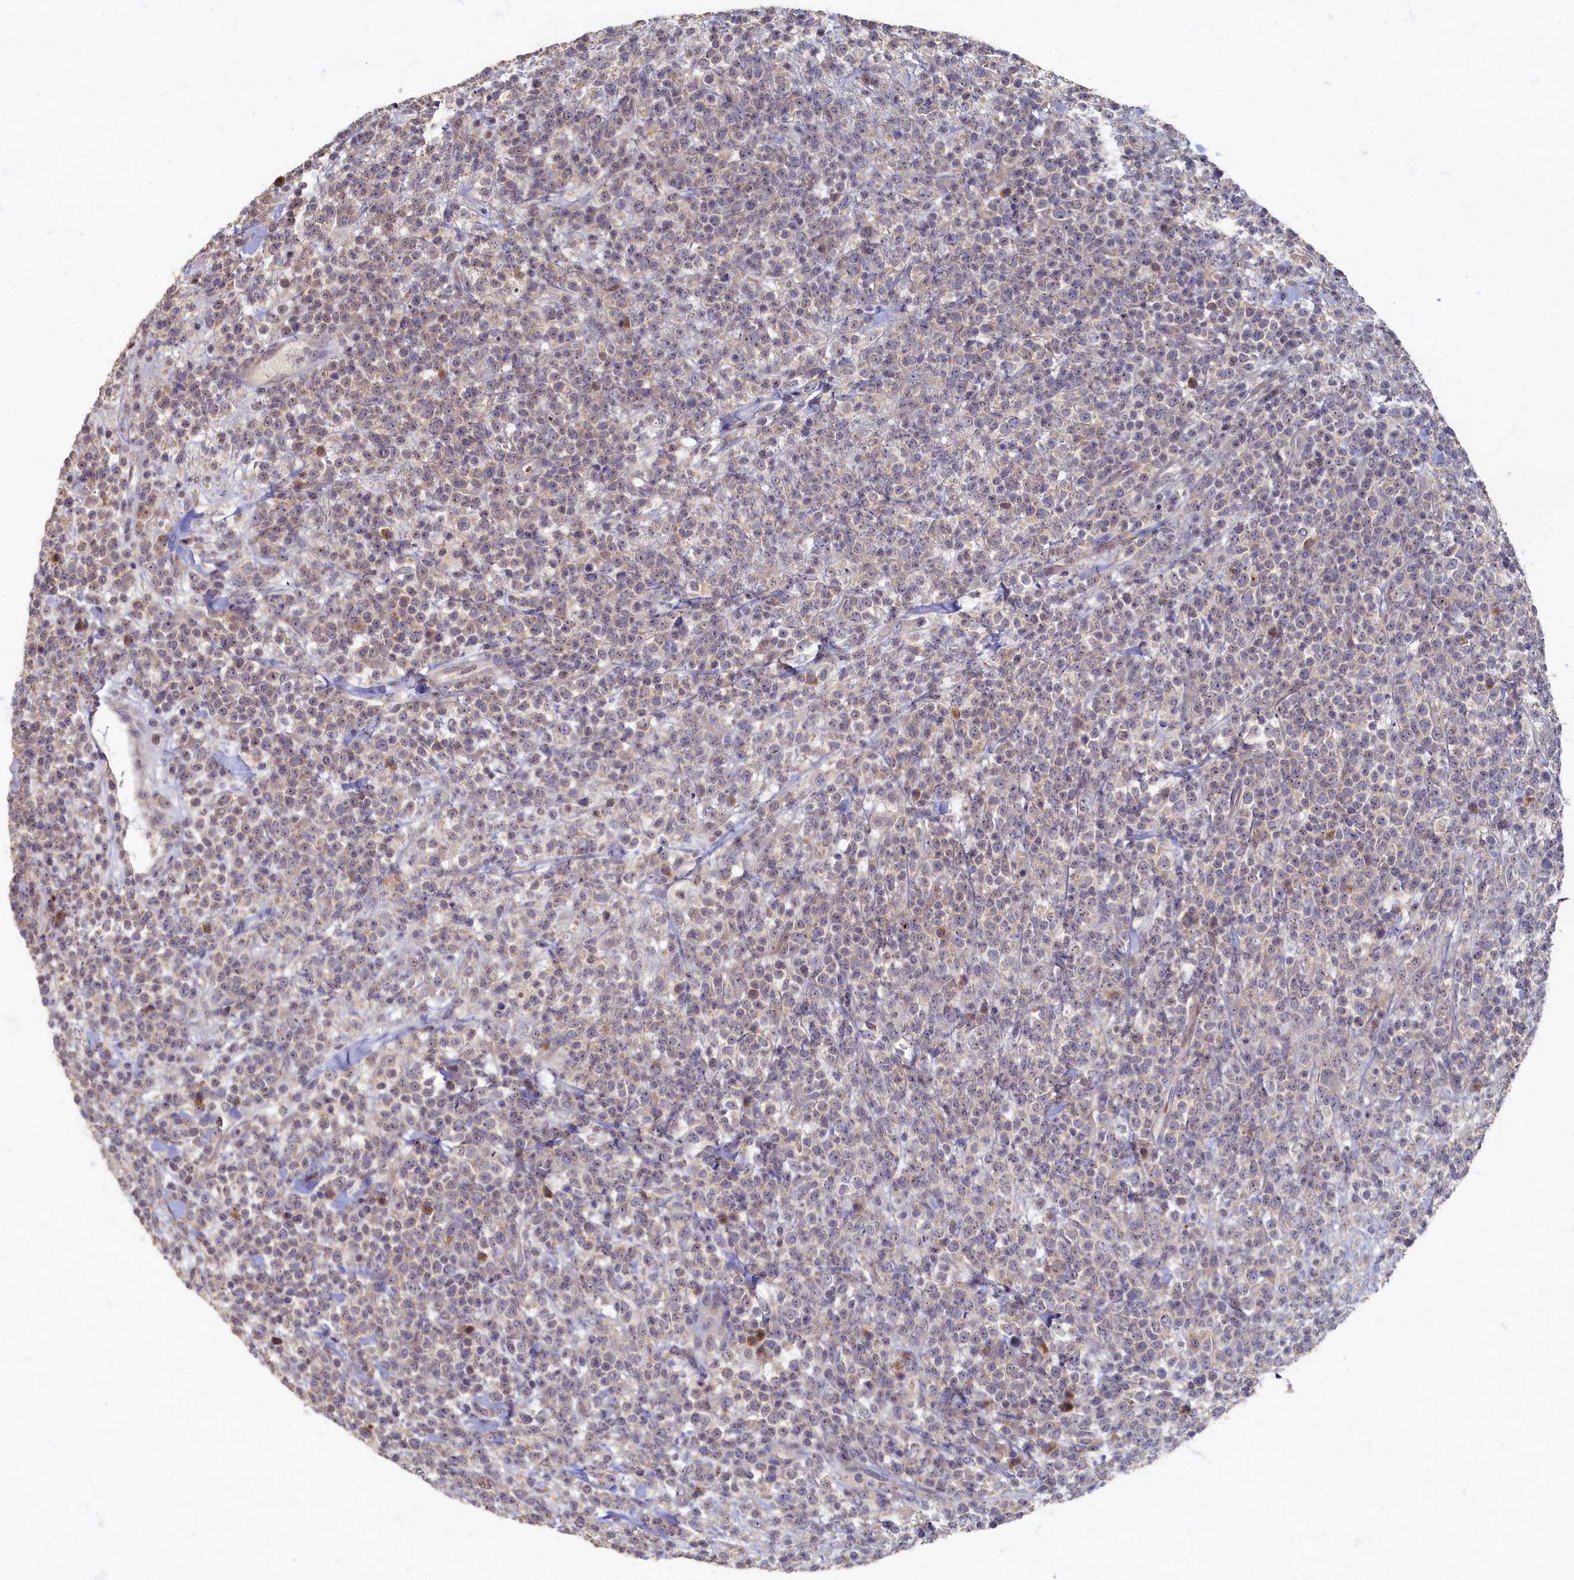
{"staining": {"intensity": "negative", "quantity": "none", "location": "none"}, "tissue": "lymphoma", "cell_type": "Tumor cells", "image_type": "cancer", "snomed": [{"axis": "morphology", "description": "Malignant lymphoma, non-Hodgkin's type, High grade"}, {"axis": "topography", "description": "Colon"}], "caption": "This micrograph is of high-grade malignant lymphoma, non-Hodgkin's type stained with IHC to label a protein in brown with the nuclei are counter-stained blue. There is no positivity in tumor cells.", "gene": "HUNK", "patient": {"sex": "female", "age": 53}}